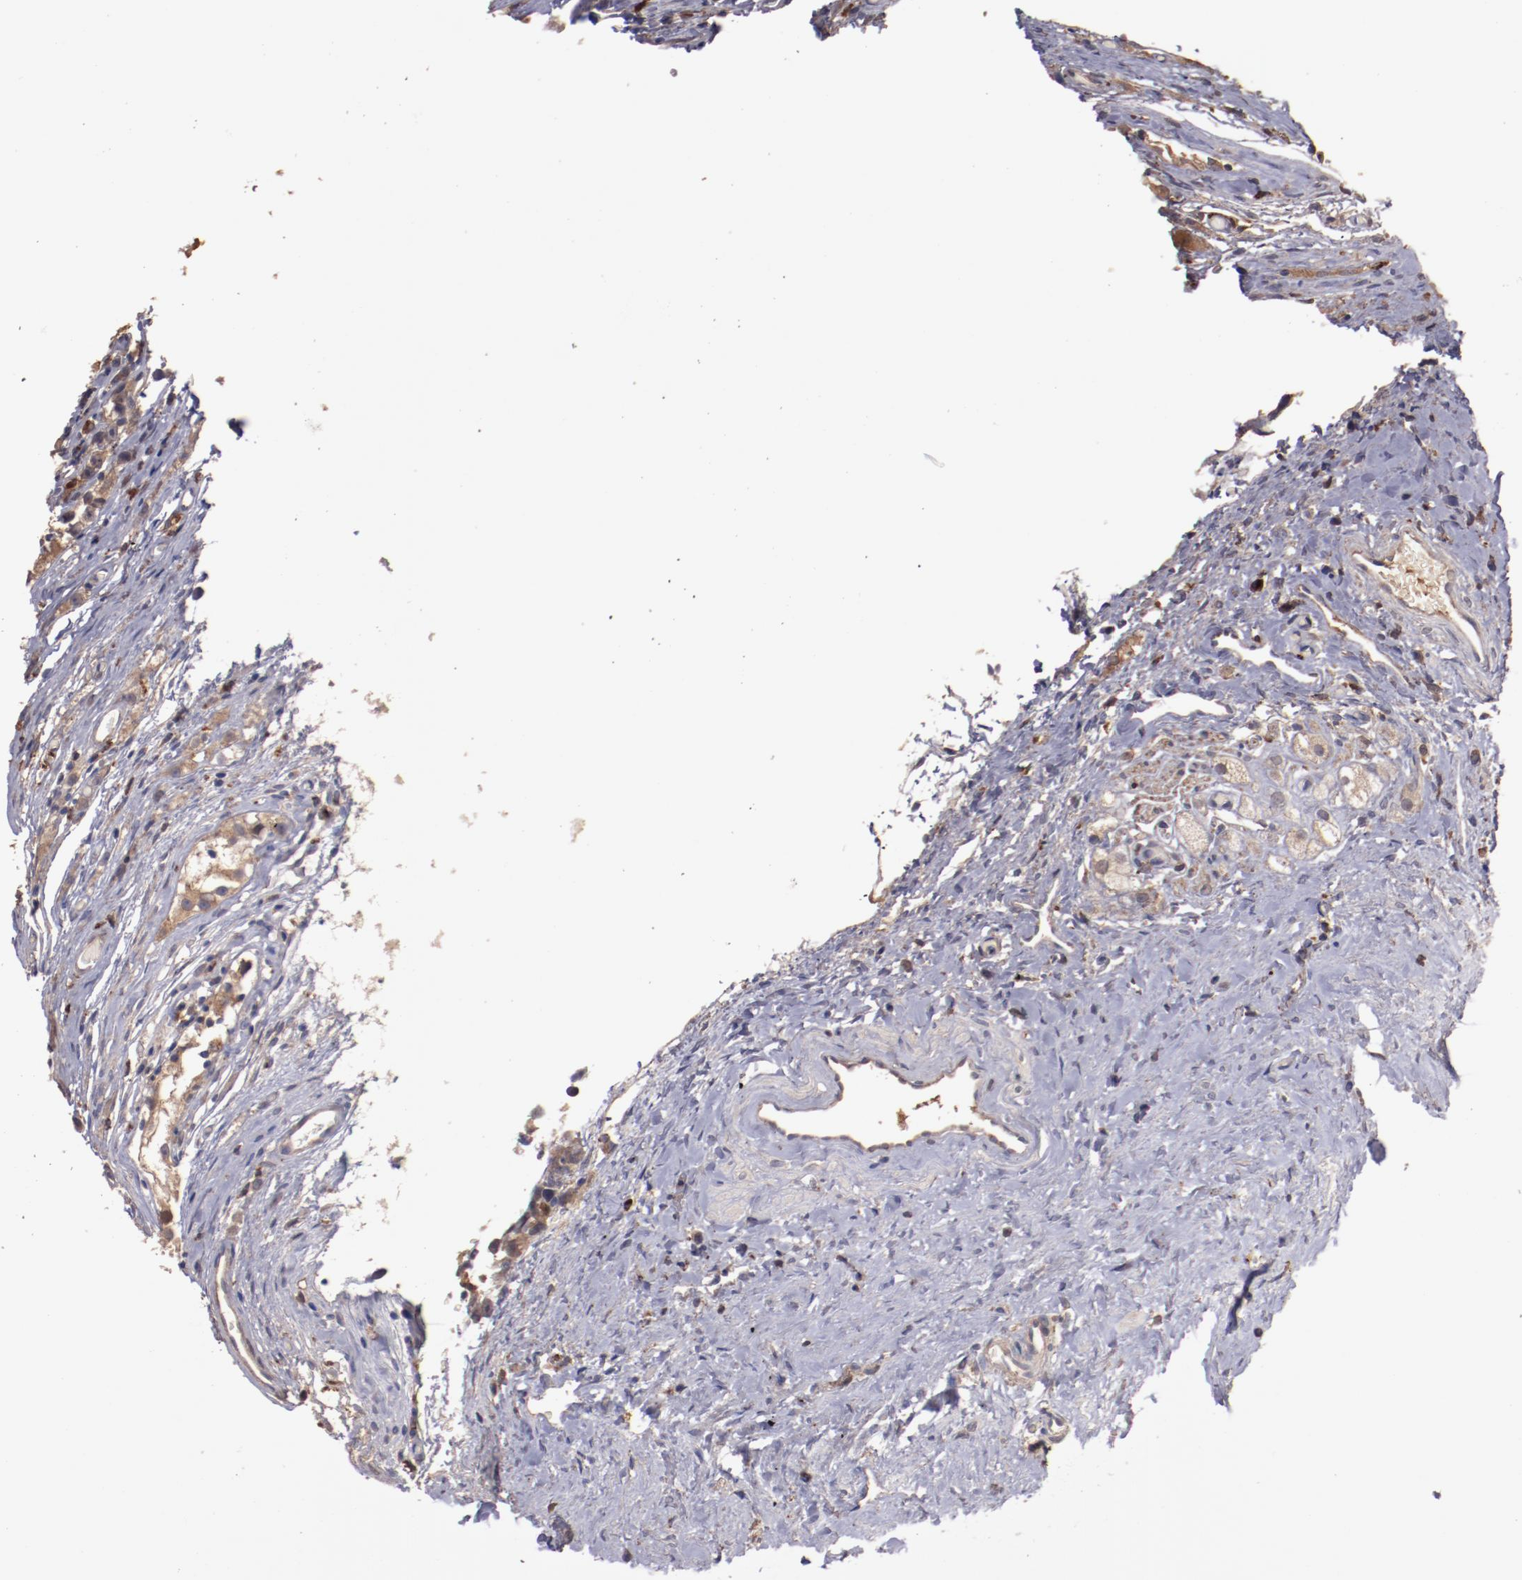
{"staining": {"intensity": "moderate", "quantity": "25%-75%", "location": "cytoplasmic/membranous"}, "tissue": "testis cancer", "cell_type": "Tumor cells", "image_type": "cancer", "snomed": [{"axis": "morphology", "description": "Seminoma, NOS"}, {"axis": "topography", "description": "Testis"}], "caption": "The immunohistochemical stain shows moderate cytoplasmic/membranous expression in tumor cells of testis cancer (seminoma) tissue. Nuclei are stained in blue.", "gene": "SRRD", "patient": {"sex": "male", "age": 35}}